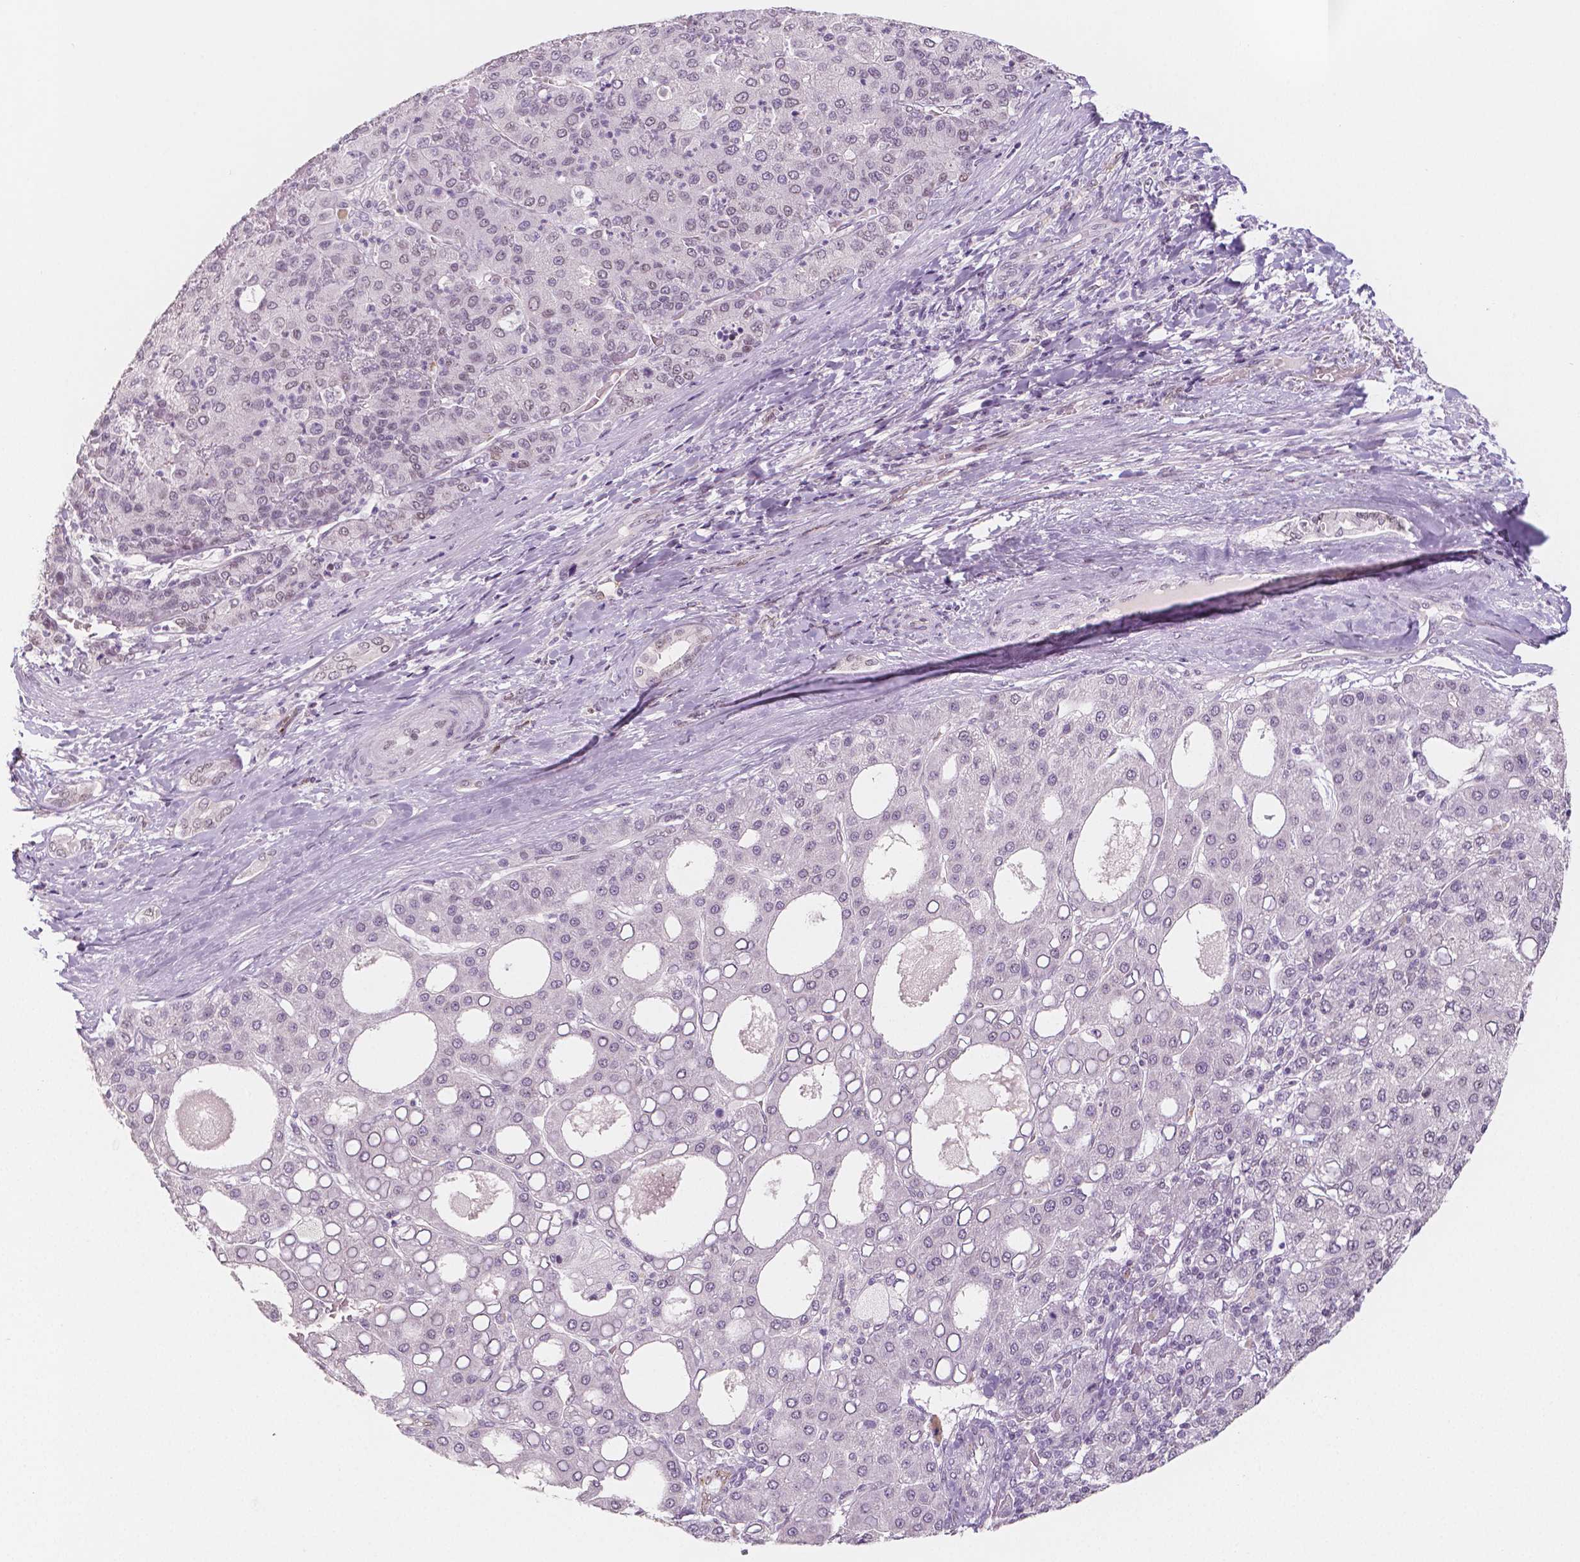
{"staining": {"intensity": "negative", "quantity": "none", "location": "none"}, "tissue": "liver cancer", "cell_type": "Tumor cells", "image_type": "cancer", "snomed": [{"axis": "morphology", "description": "Carcinoma, Hepatocellular, NOS"}, {"axis": "topography", "description": "Liver"}], "caption": "DAB immunohistochemical staining of liver cancer shows no significant staining in tumor cells.", "gene": "KDM5B", "patient": {"sex": "male", "age": 65}}